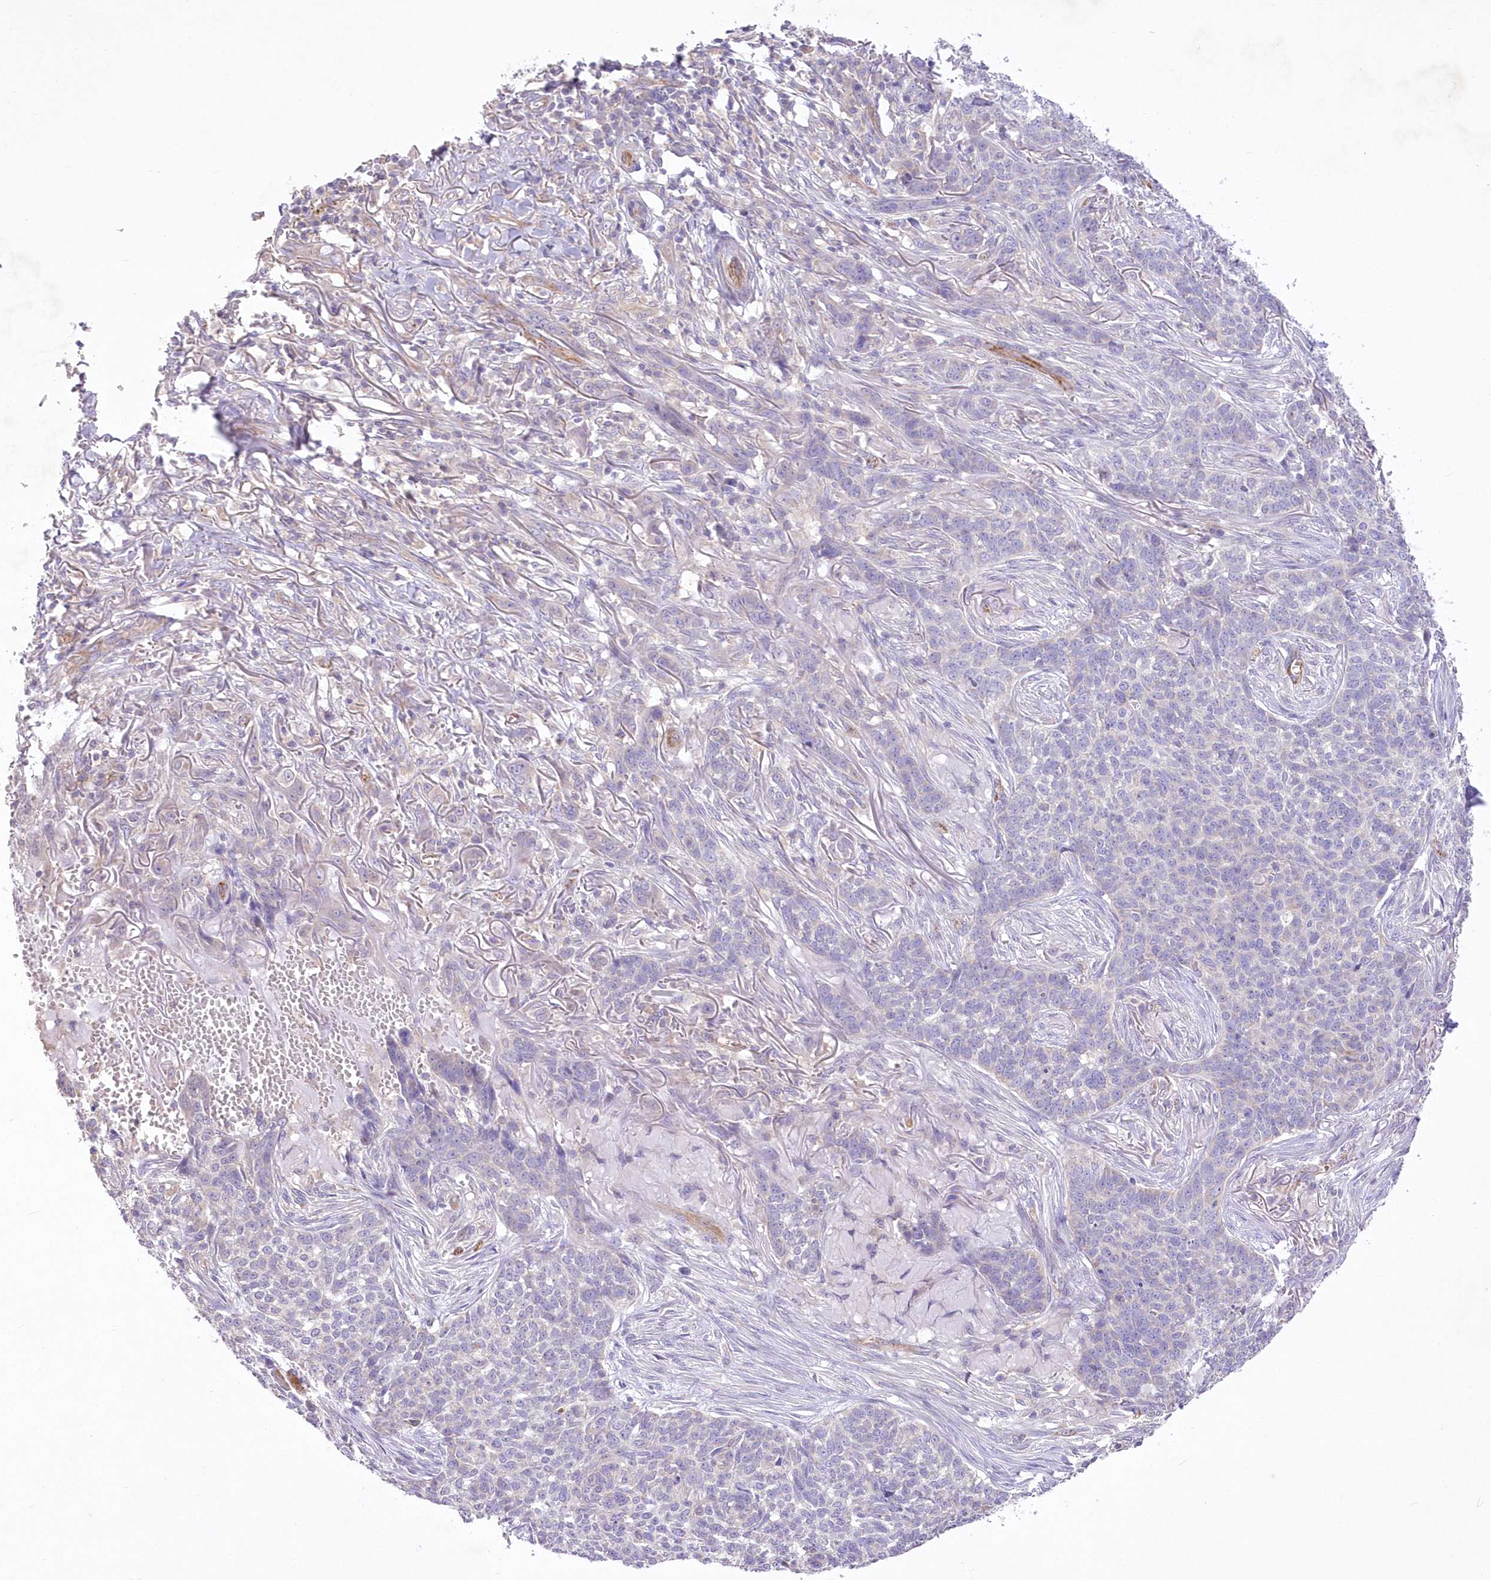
{"staining": {"intensity": "negative", "quantity": "none", "location": "none"}, "tissue": "skin cancer", "cell_type": "Tumor cells", "image_type": "cancer", "snomed": [{"axis": "morphology", "description": "Basal cell carcinoma"}, {"axis": "topography", "description": "Skin"}], "caption": "This is an immunohistochemistry (IHC) photomicrograph of human skin basal cell carcinoma. There is no expression in tumor cells.", "gene": "ITSN2", "patient": {"sex": "male", "age": 85}}